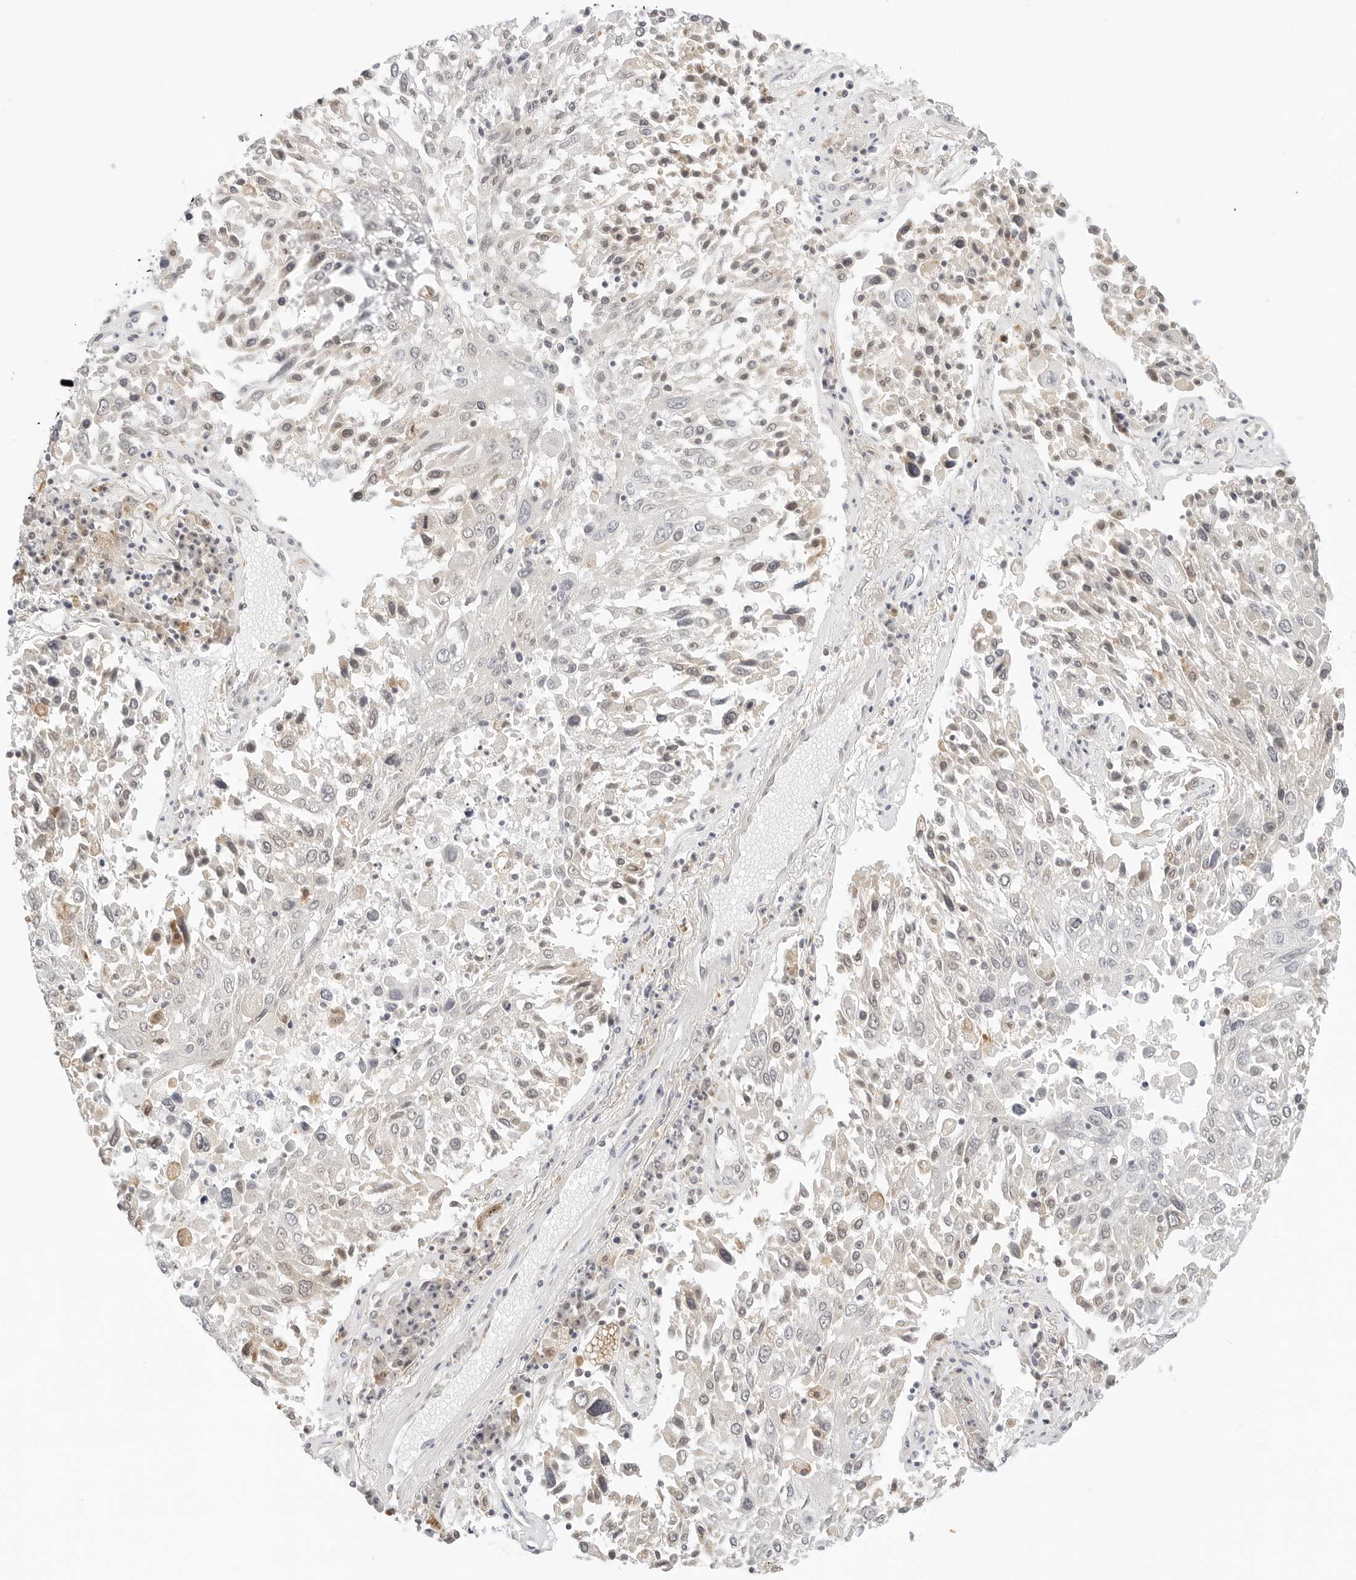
{"staining": {"intensity": "negative", "quantity": "none", "location": "none"}, "tissue": "lung cancer", "cell_type": "Tumor cells", "image_type": "cancer", "snomed": [{"axis": "morphology", "description": "Squamous cell carcinoma, NOS"}, {"axis": "topography", "description": "Lung"}], "caption": "Tumor cells show no significant protein positivity in lung squamous cell carcinoma. (Brightfield microscopy of DAB immunohistochemistry (IHC) at high magnification).", "gene": "NEO1", "patient": {"sex": "male", "age": 65}}